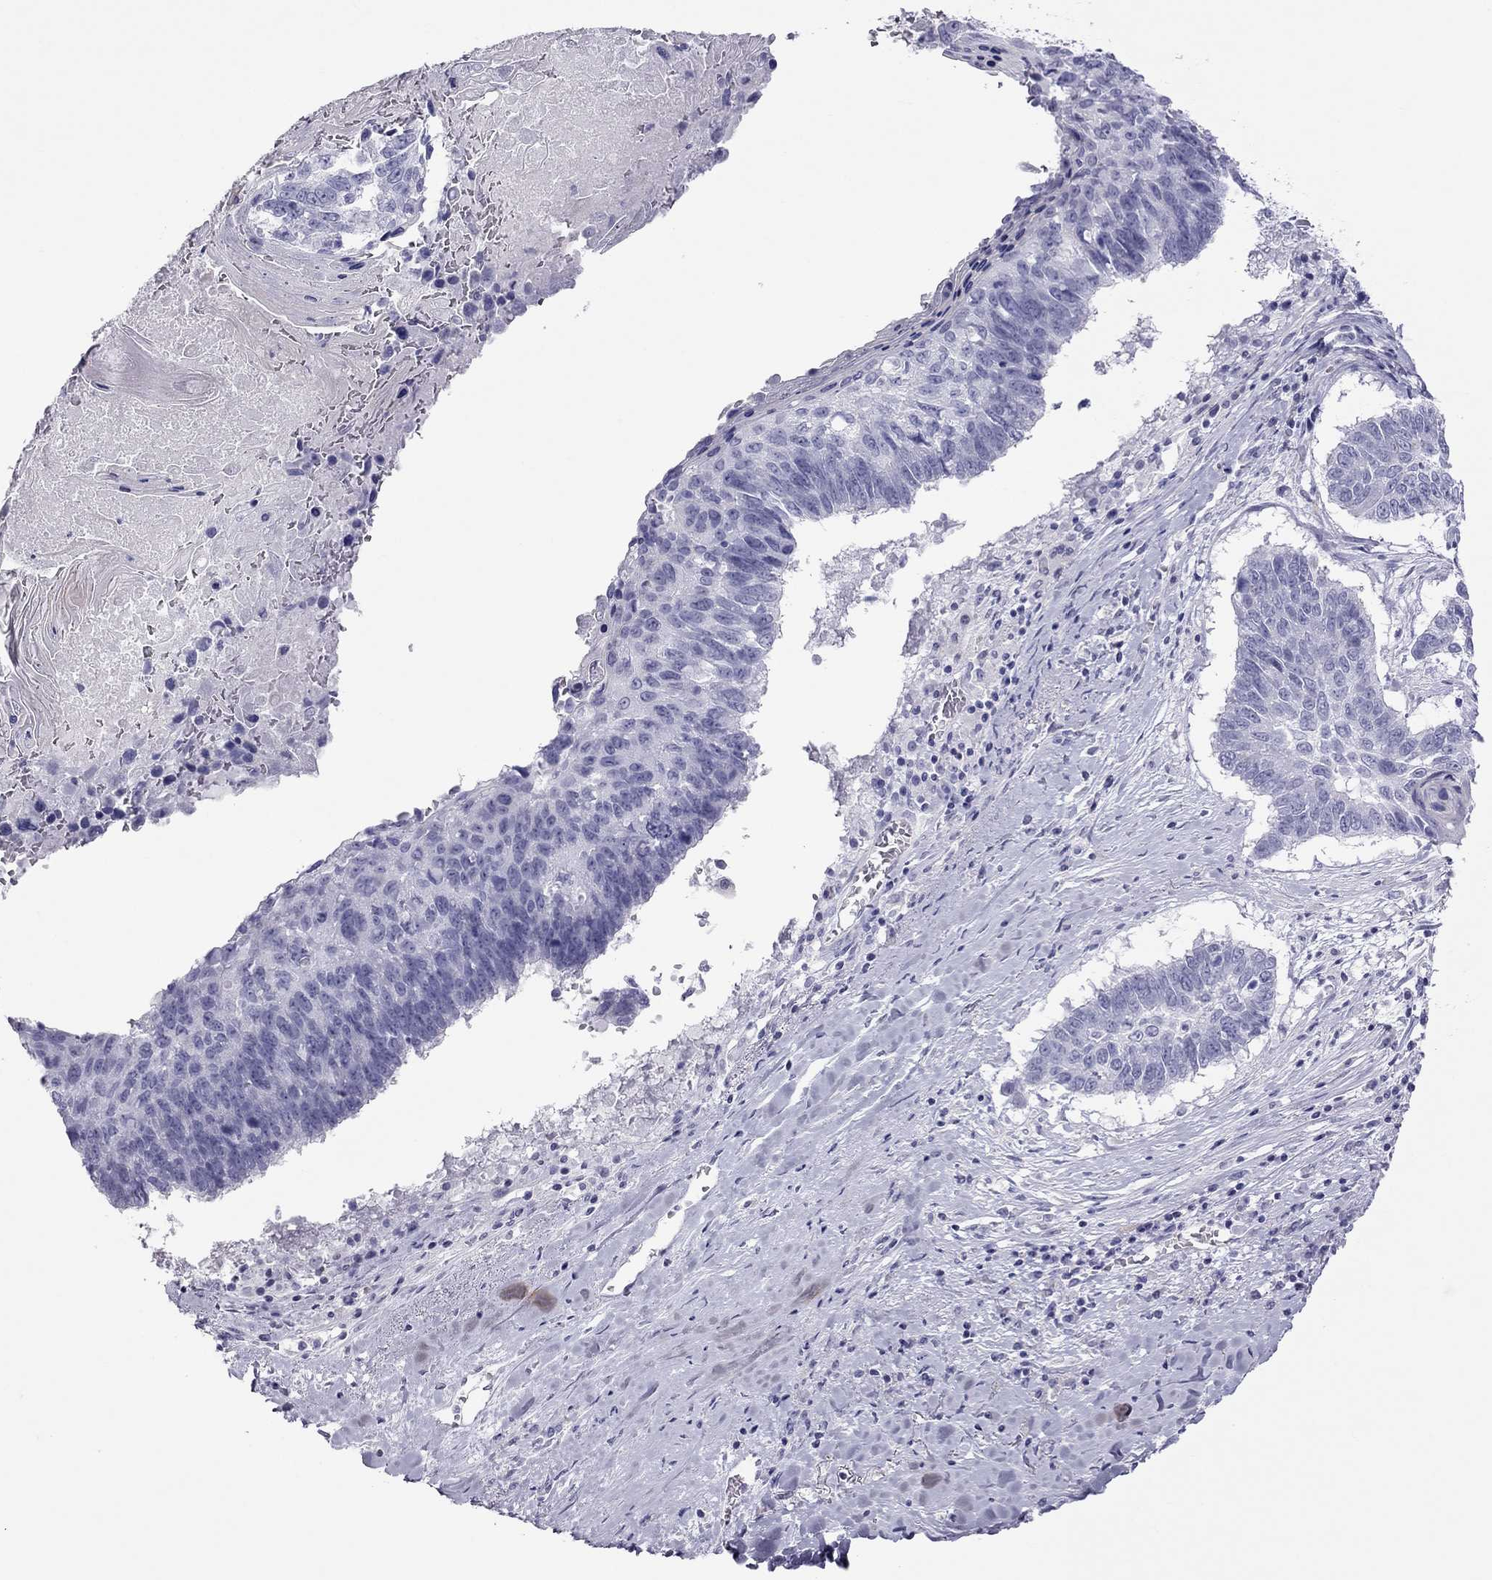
{"staining": {"intensity": "negative", "quantity": "none", "location": "none"}, "tissue": "lung cancer", "cell_type": "Tumor cells", "image_type": "cancer", "snomed": [{"axis": "morphology", "description": "Squamous cell carcinoma, NOS"}, {"axis": "topography", "description": "Lung"}], "caption": "This is a histopathology image of immunohistochemistry (IHC) staining of squamous cell carcinoma (lung), which shows no positivity in tumor cells. The staining was performed using DAB (3,3'-diaminobenzidine) to visualize the protein expression in brown, while the nuclei were stained in blue with hematoxylin (Magnification: 20x).", "gene": "TEX14", "patient": {"sex": "male", "age": 73}}